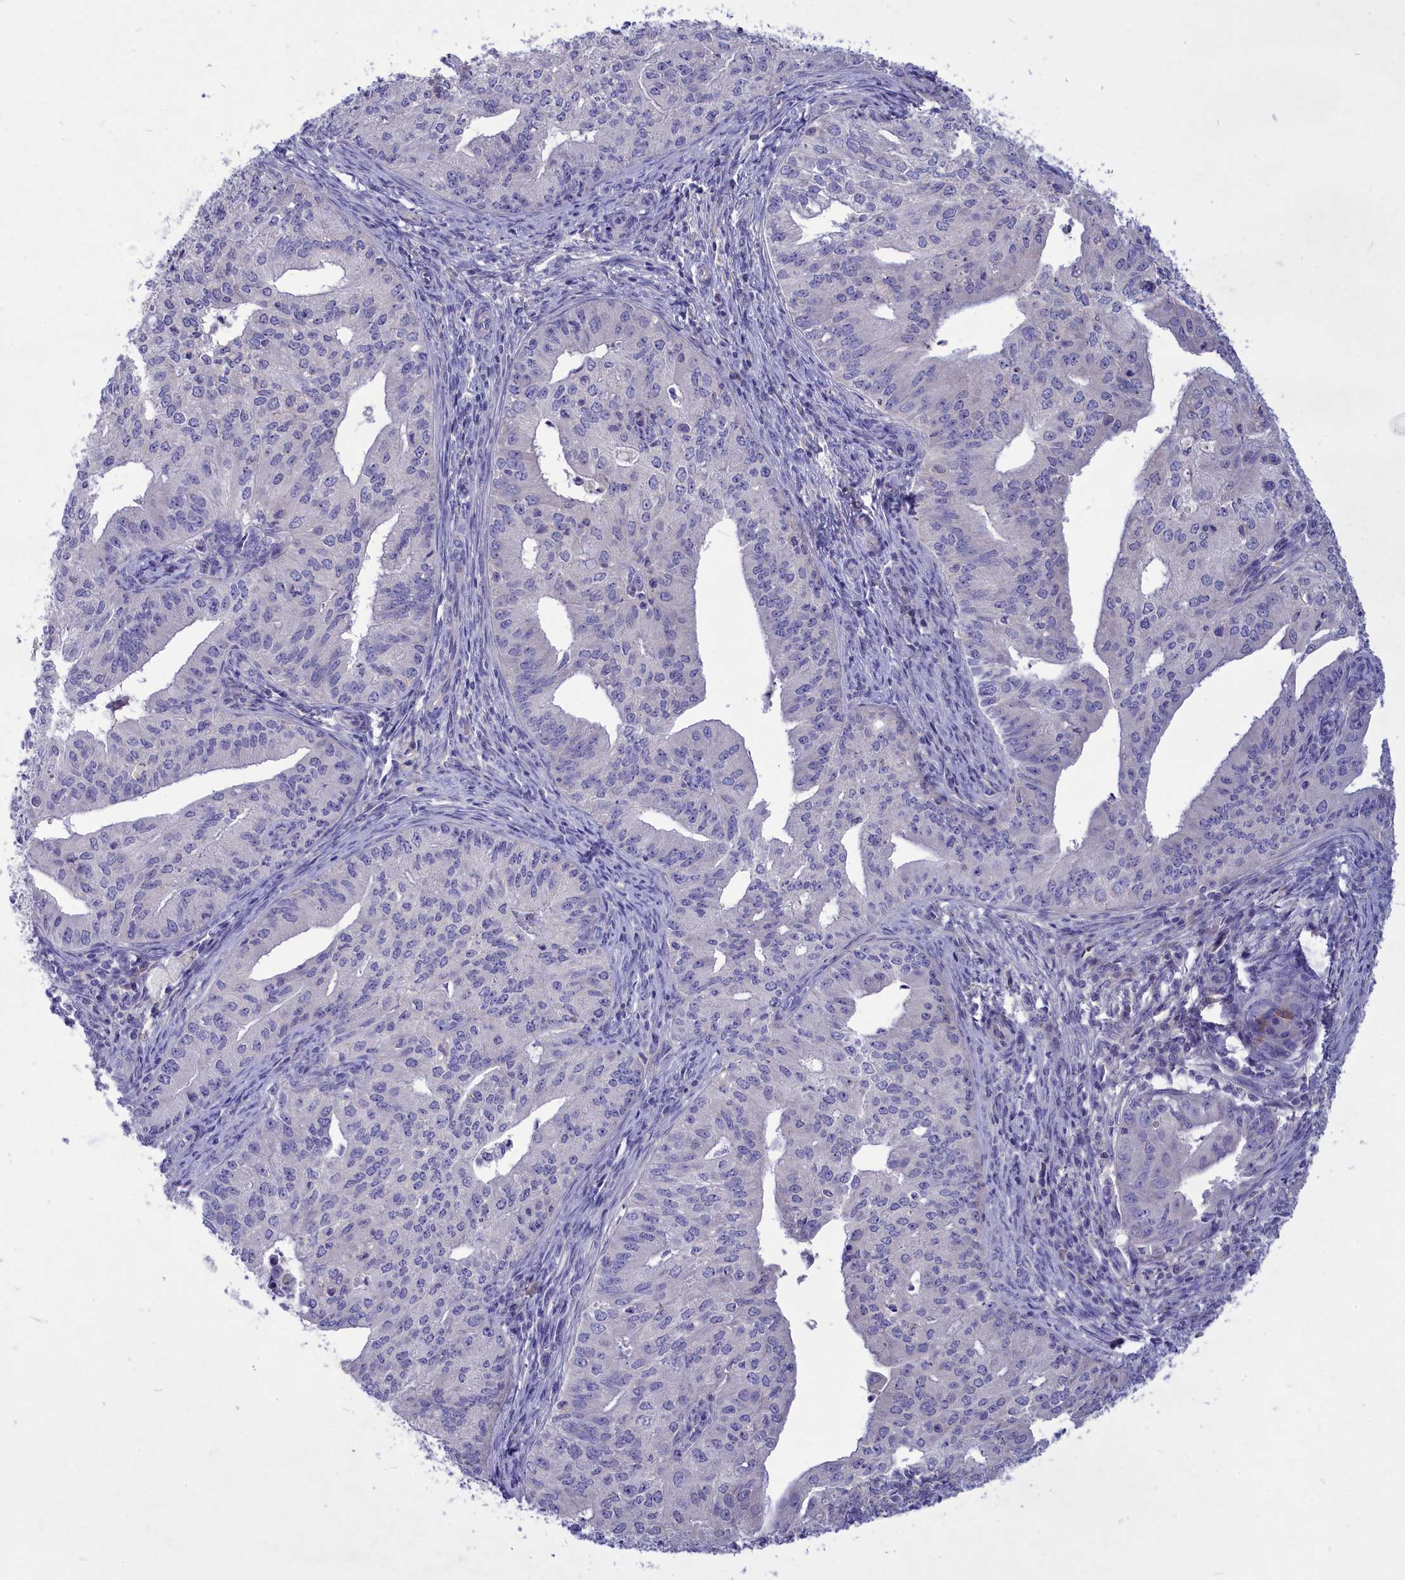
{"staining": {"intensity": "negative", "quantity": "none", "location": "none"}, "tissue": "endometrial cancer", "cell_type": "Tumor cells", "image_type": "cancer", "snomed": [{"axis": "morphology", "description": "Adenocarcinoma, NOS"}, {"axis": "topography", "description": "Endometrium"}], "caption": "Adenocarcinoma (endometrial) stained for a protein using immunohistochemistry (IHC) exhibits no positivity tumor cells.", "gene": "DEFB119", "patient": {"sex": "female", "age": 50}}